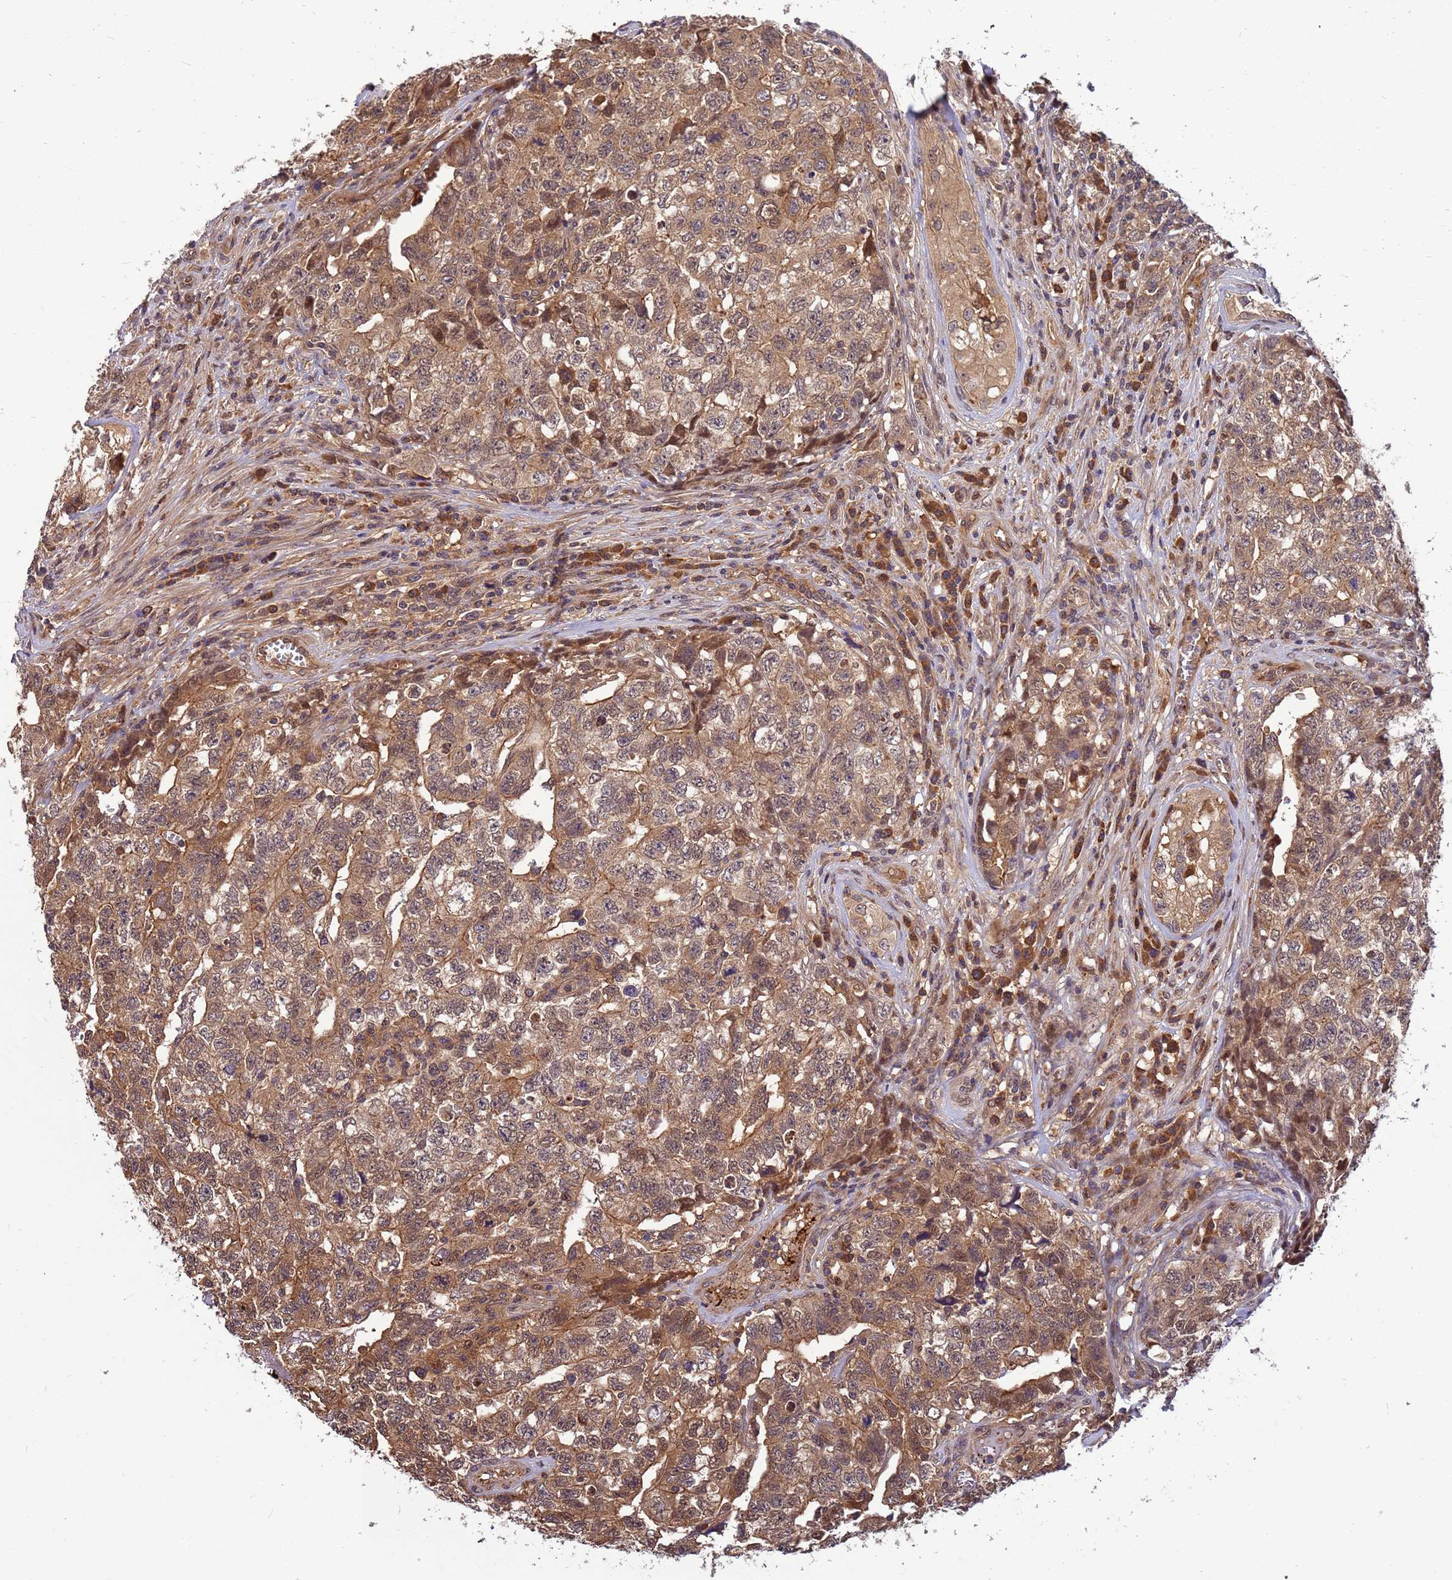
{"staining": {"intensity": "moderate", "quantity": ">75%", "location": "cytoplasmic/membranous"}, "tissue": "testis cancer", "cell_type": "Tumor cells", "image_type": "cancer", "snomed": [{"axis": "morphology", "description": "Carcinoma, Embryonal, NOS"}, {"axis": "topography", "description": "Testis"}], "caption": "Embryonal carcinoma (testis) stained with a protein marker reveals moderate staining in tumor cells.", "gene": "DUS4L", "patient": {"sex": "male", "age": 31}}